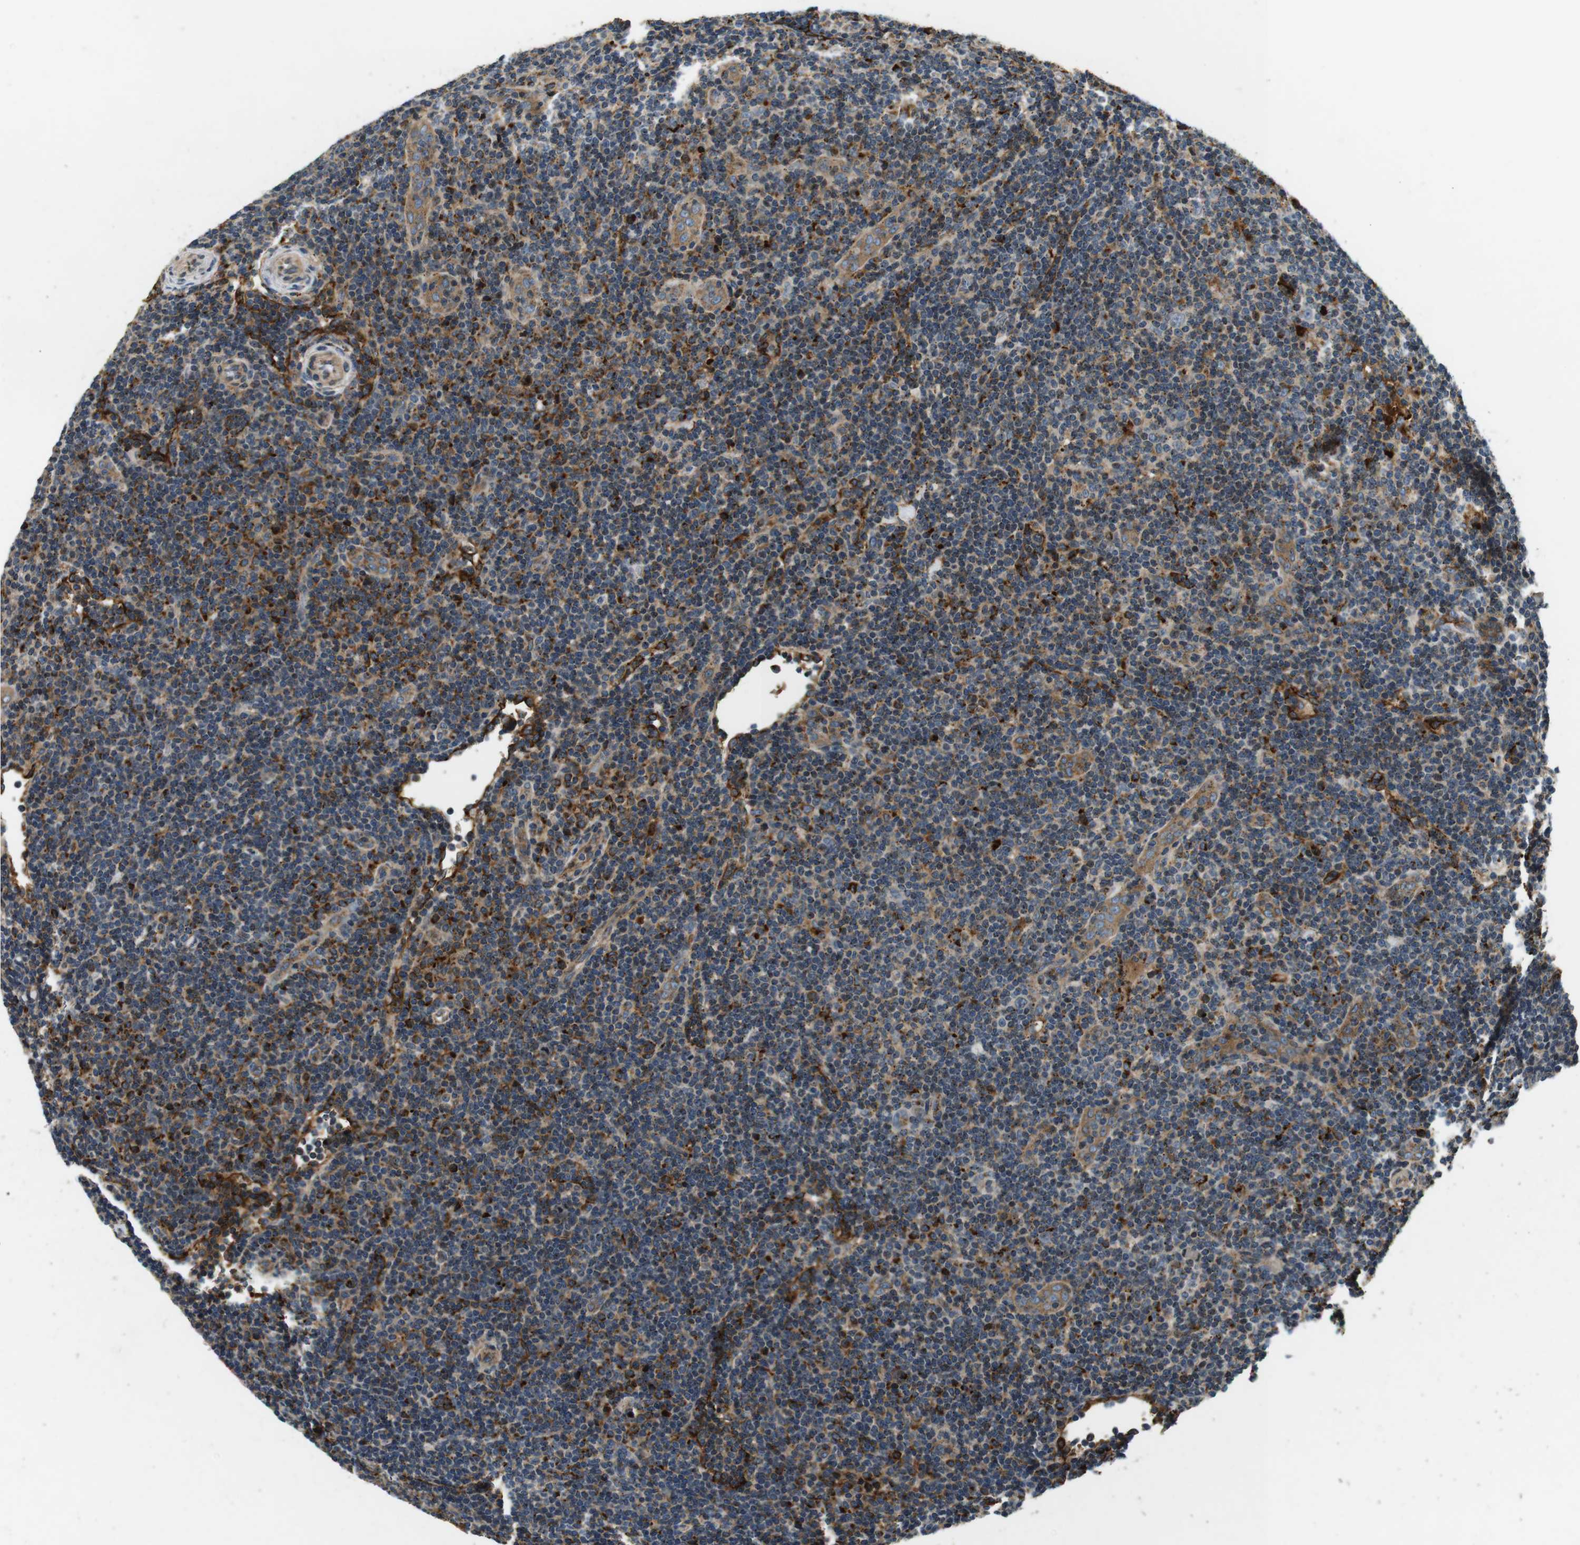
{"staining": {"intensity": "moderate", "quantity": "25%-75%", "location": "cytoplasmic/membranous"}, "tissue": "lymphoma", "cell_type": "Tumor cells", "image_type": "cancer", "snomed": [{"axis": "morphology", "description": "Hodgkin's disease, NOS"}, {"axis": "topography", "description": "Lymph node"}], "caption": "An immunohistochemistry image of tumor tissue is shown. Protein staining in brown shows moderate cytoplasmic/membranous positivity in Hodgkin's disease within tumor cells. The staining was performed using DAB, with brown indicating positive protein expression. Nuclei are stained blue with hematoxylin.", "gene": "TXNRD1", "patient": {"sex": "female", "age": 57}}